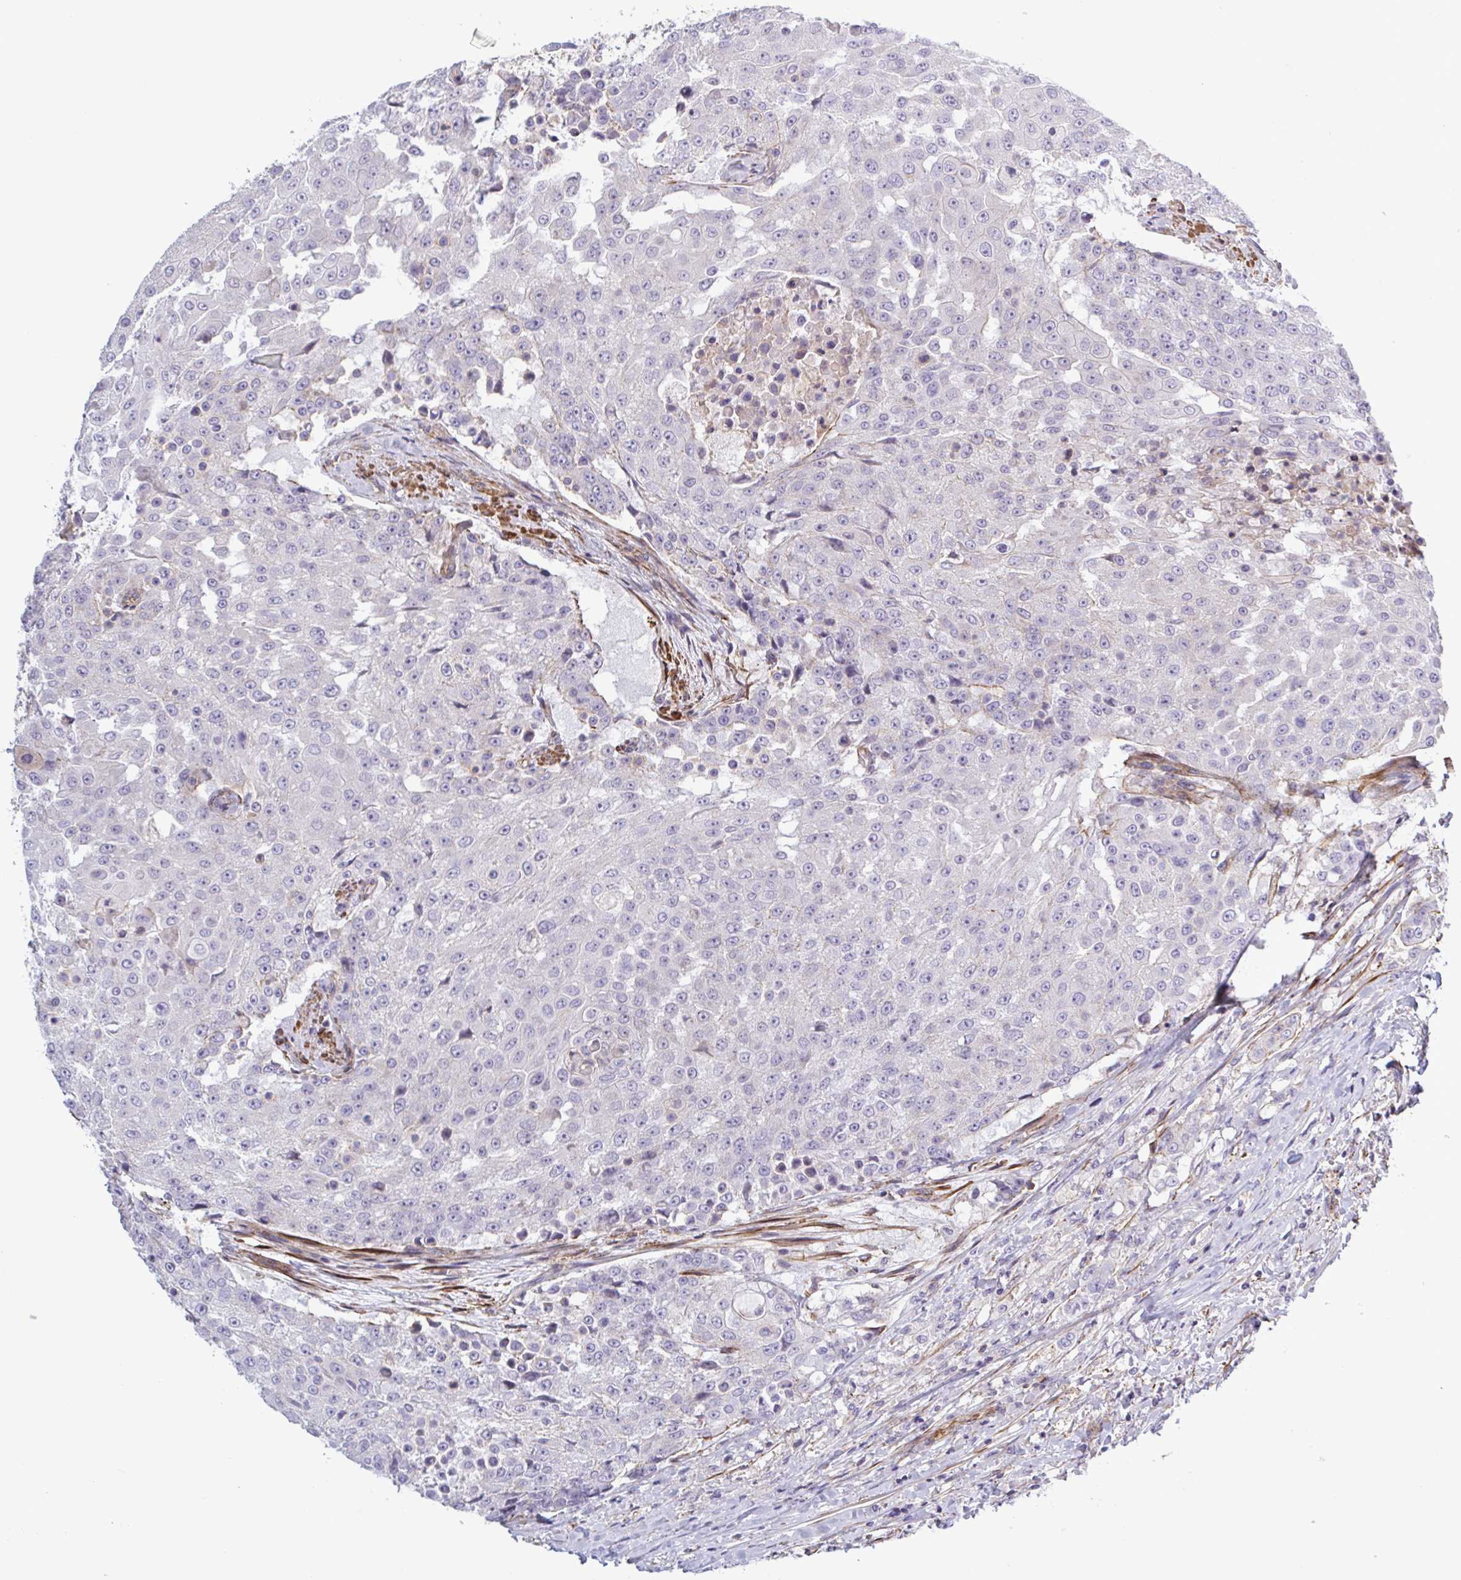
{"staining": {"intensity": "negative", "quantity": "none", "location": "none"}, "tissue": "urothelial cancer", "cell_type": "Tumor cells", "image_type": "cancer", "snomed": [{"axis": "morphology", "description": "Urothelial carcinoma, High grade"}, {"axis": "topography", "description": "Urinary bladder"}], "caption": "Tumor cells show no significant staining in urothelial cancer.", "gene": "SHISA7", "patient": {"sex": "female", "age": 63}}